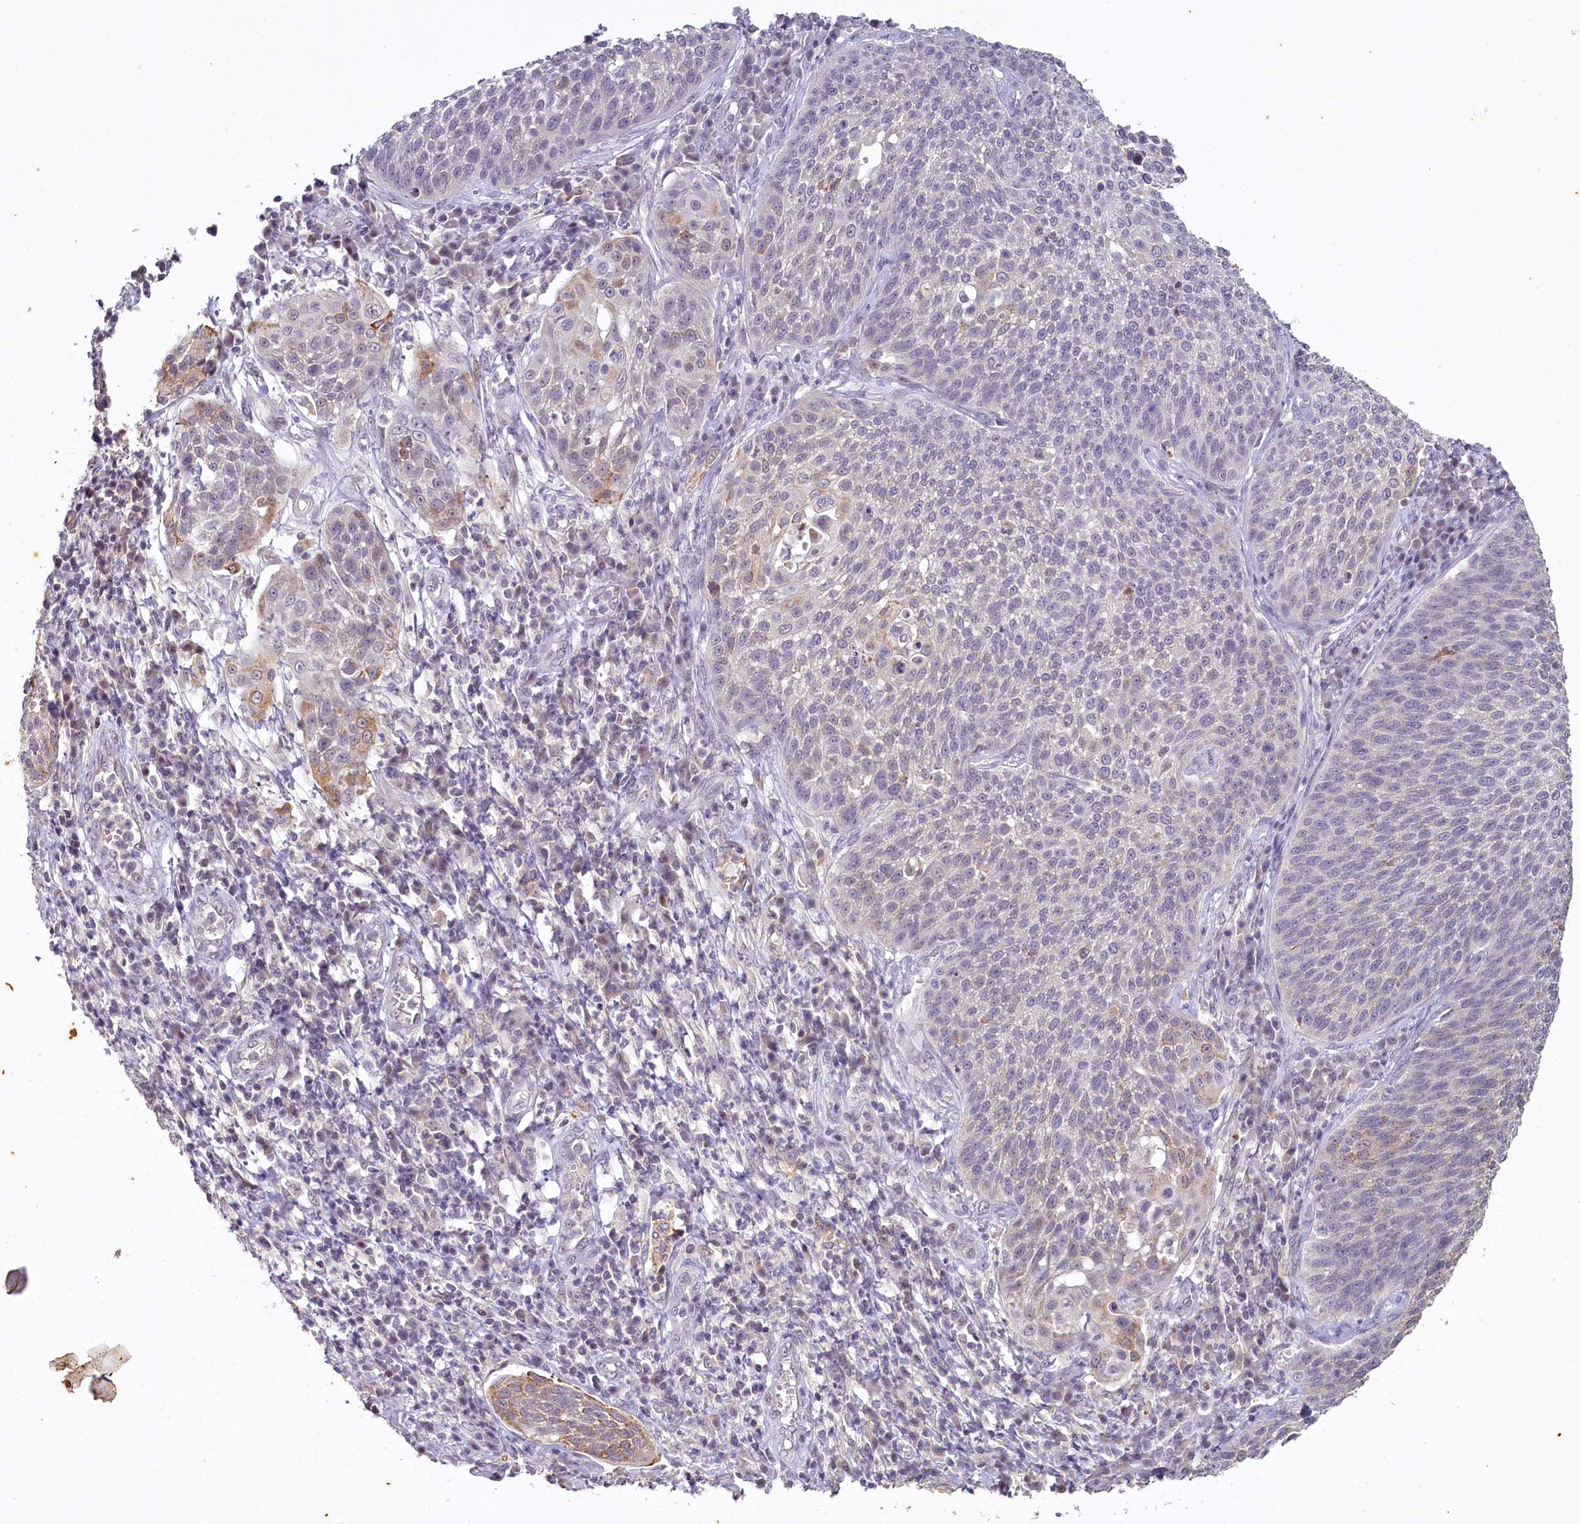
{"staining": {"intensity": "moderate", "quantity": "<25%", "location": "cytoplasmic/membranous"}, "tissue": "cervical cancer", "cell_type": "Tumor cells", "image_type": "cancer", "snomed": [{"axis": "morphology", "description": "Squamous cell carcinoma, NOS"}, {"axis": "topography", "description": "Cervix"}], "caption": "IHC of cervical cancer (squamous cell carcinoma) exhibits low levels of moderate cytoplasmic/membranous expression in about <25% of tumor cells.", "gene": "MUCL1", "patient": {"sex": "female", "age": 34}}